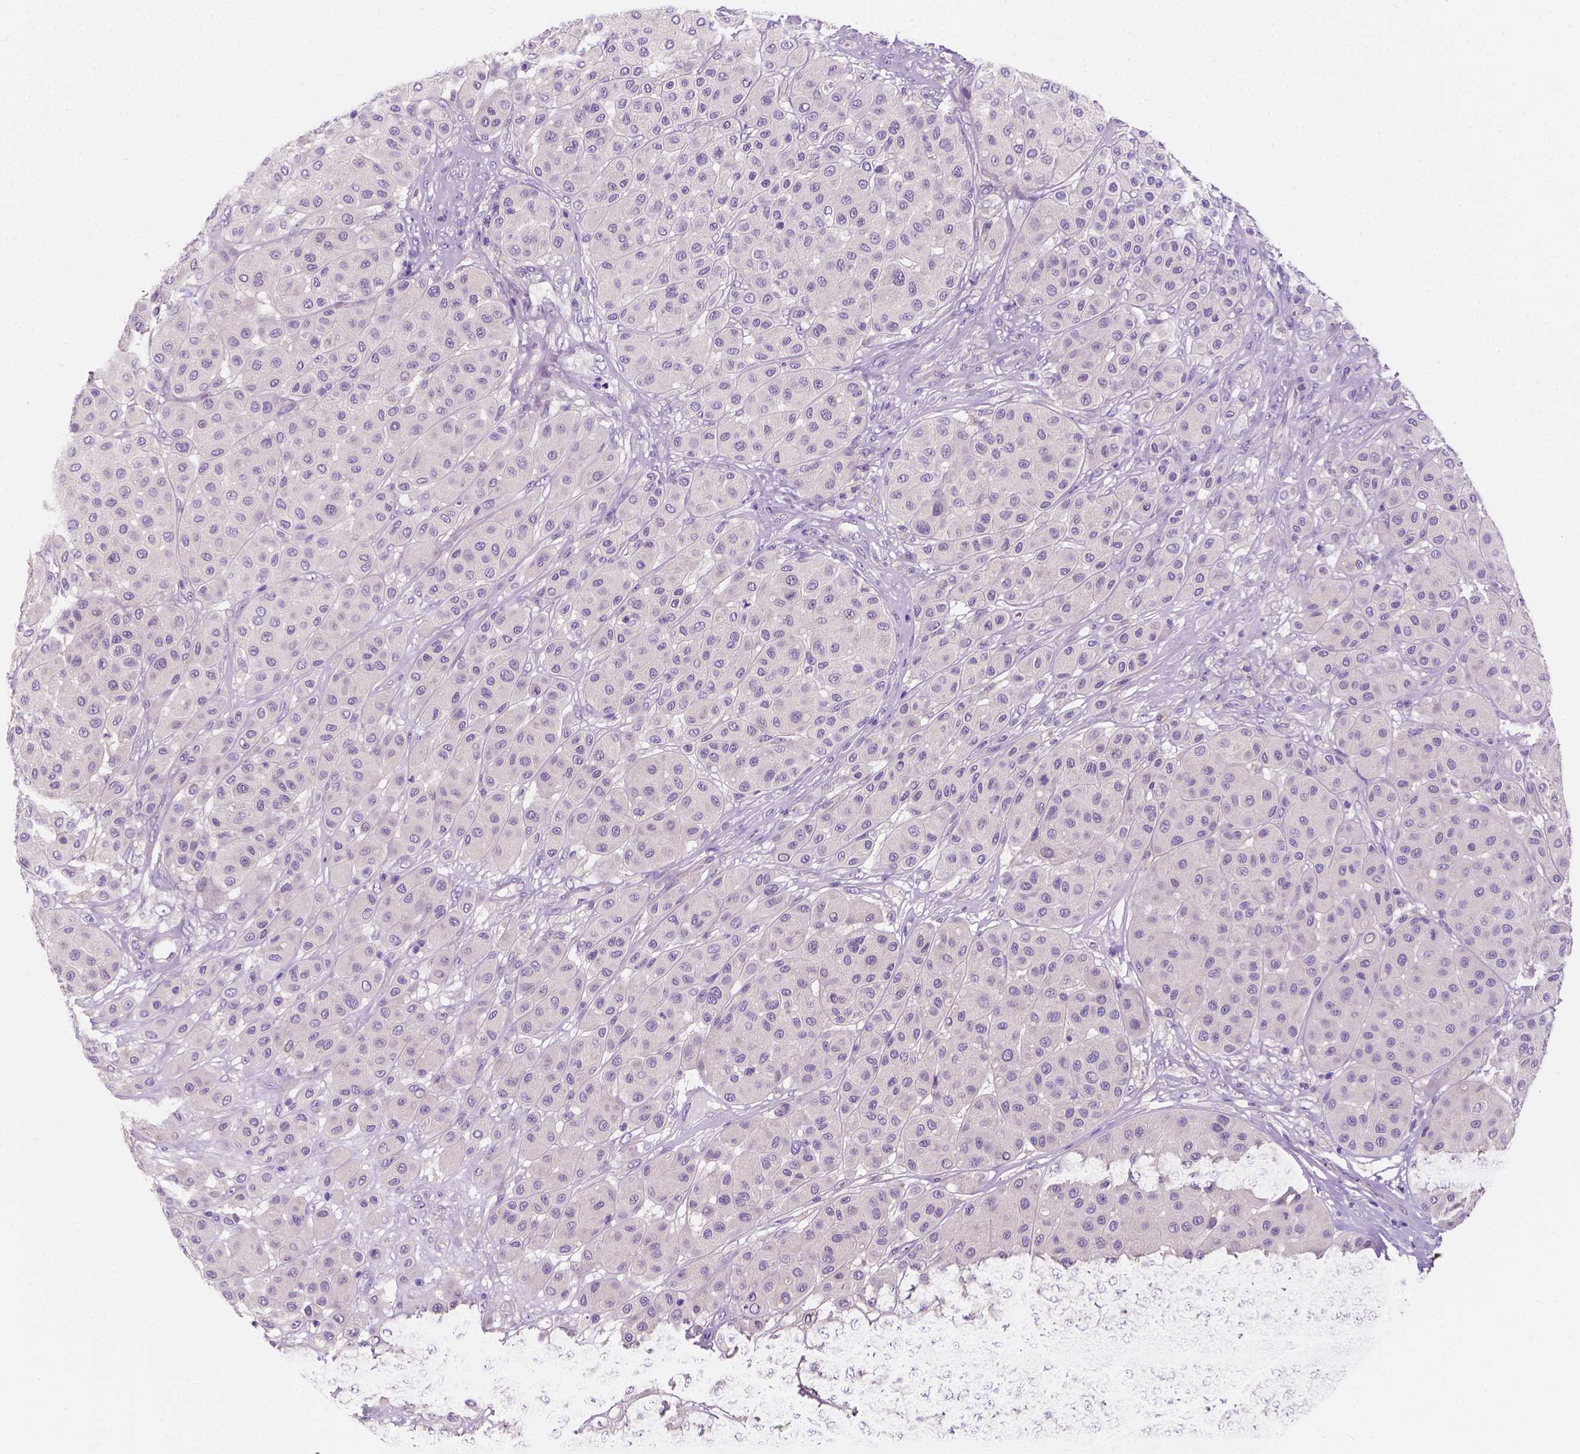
{"staining": {"intensity": "negative", "quantity": "none", "location": "none"}, "tissue": "melanoma", "cell_type": "Tumor cells", "image_type": "cancer", "snomed": [{"axis": "morphology", "description": "Malignant melanoma, Metastatic site"}, {"axis": "topography", "description": "Smooth muscle"}], "caption": "The micrograph exhibits no significant staining in tumor cells of melanoma.", "gene": "SIRT2", "patient": {"sex": "male", "age": 41}}